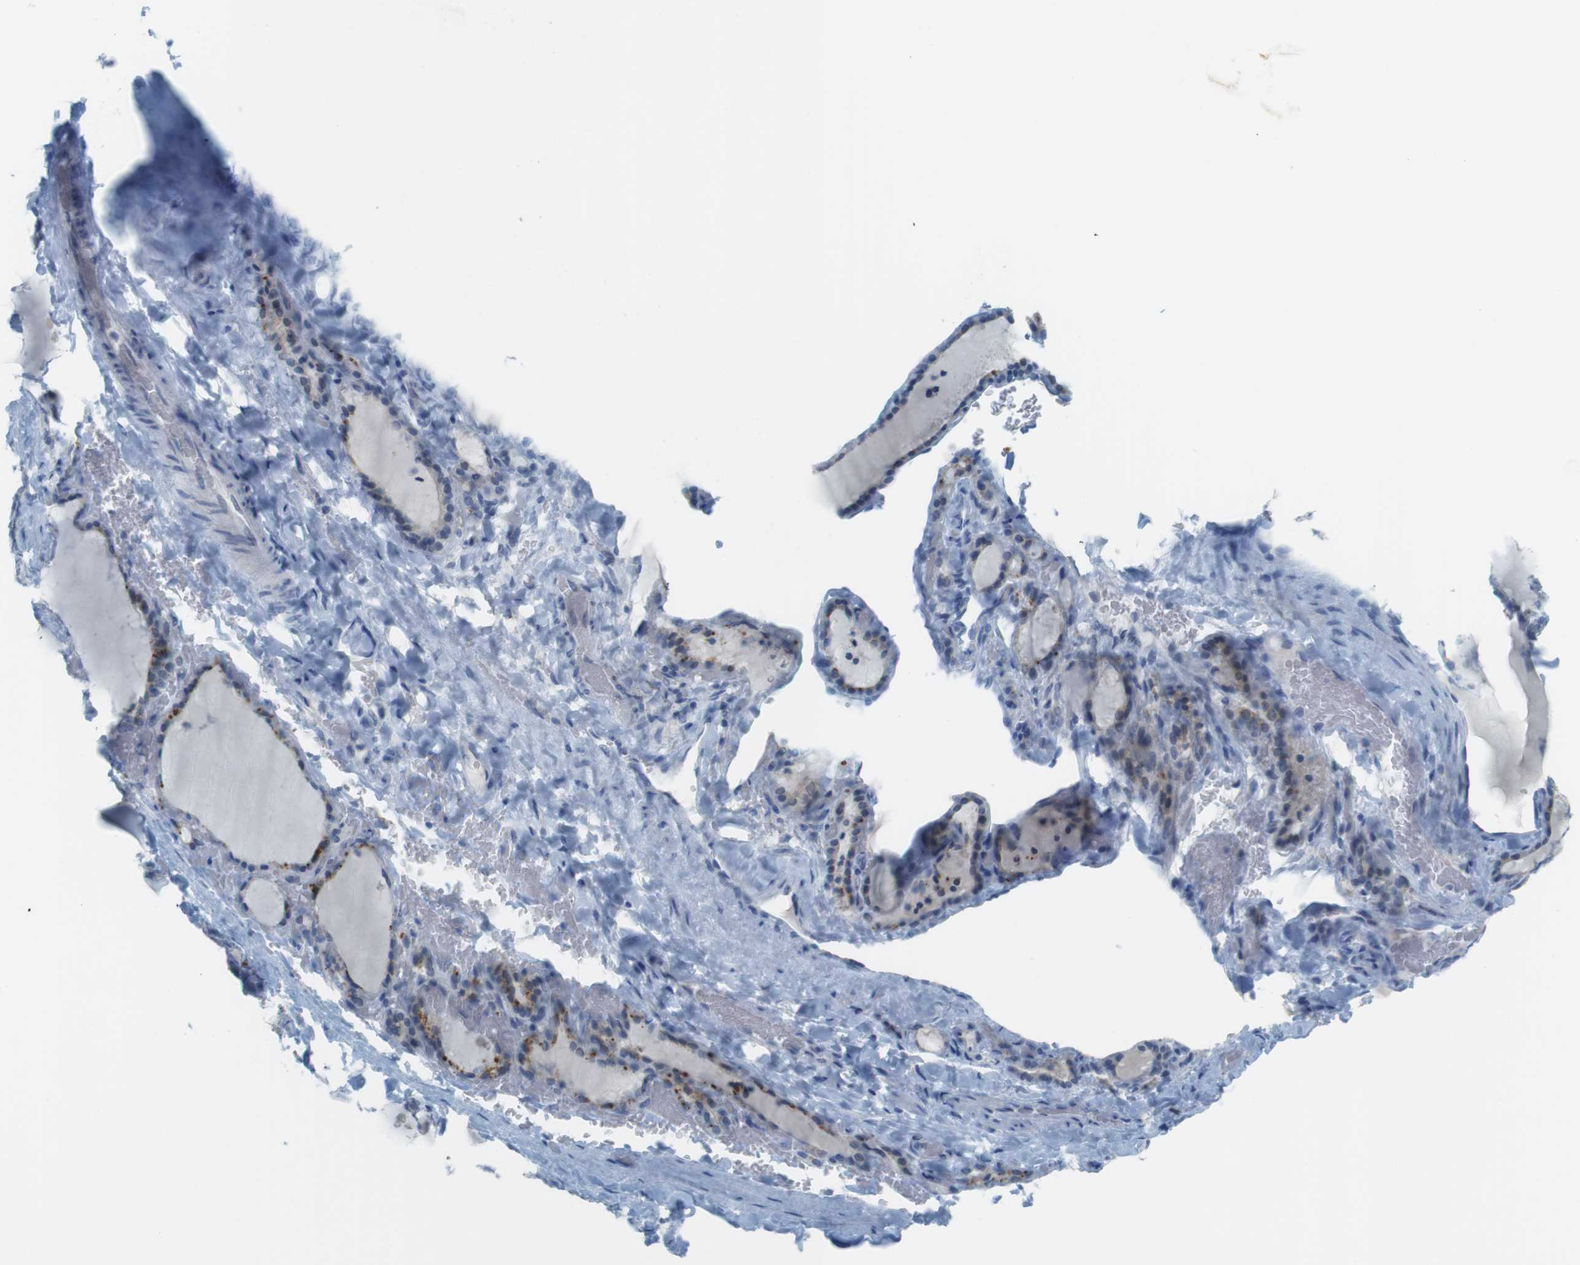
{"staining": {"intensity": "moderate", "quantity": "<25%", "location": "cytoplasmic/membranous"}, "tissue": "thyroid gland", "cell_type": "Glandular cells", "image_type": "normal", "snomed": [{"axis": "morphology", "description": "Normal tissue, NOS"}, {"axis": "topography", "description": "Thyroid gland"}], "caption": "Unremarkable thyroid gland was stained to show a protein in brown. There is low levels of moderate cytoplasmic/membranous expression in approximately <25% of glandular cells. Nuclei are stained in blue.", "gene": "YIPF1", "patient": {"sex": "female", "age": 28}}